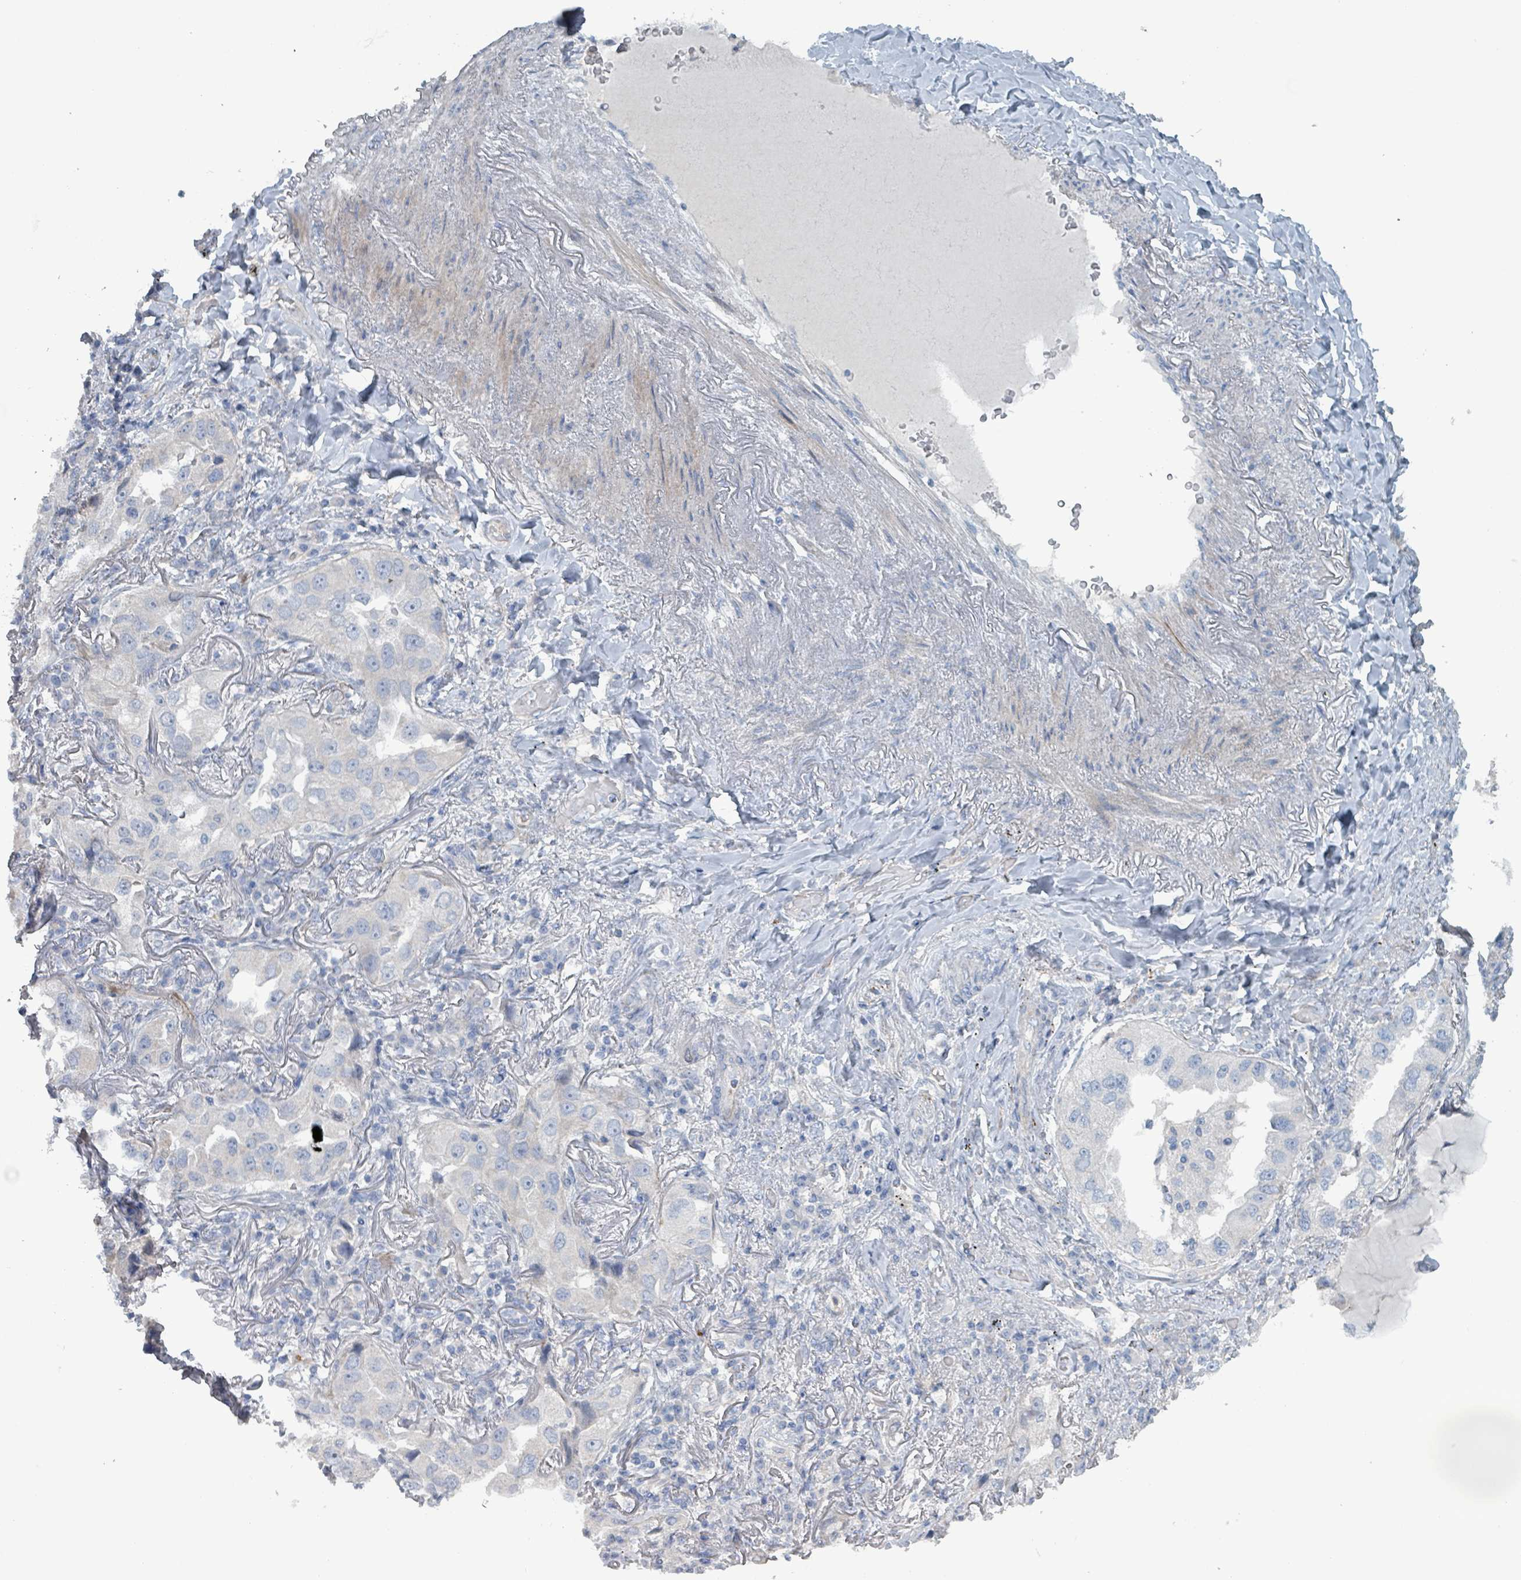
{"staining": {"intensity": "negative", "quantity": "none", "location": "none"}, "tissue": "lung cancer", "cell_type": "Tumor cells", "image_type": "cancer", "snomed": [{"axis": "morphology", "description": "Adenocarcinoma, NOS"}, {"axis": "topography", "description": "Lung"}], "caption": "Immunohistochemistry of human lung cancer (adenocarcinoma) shows no positivity in tumor cells.", "gene": "TAAR5", "patient": {"sex": "female", "age": 69}}